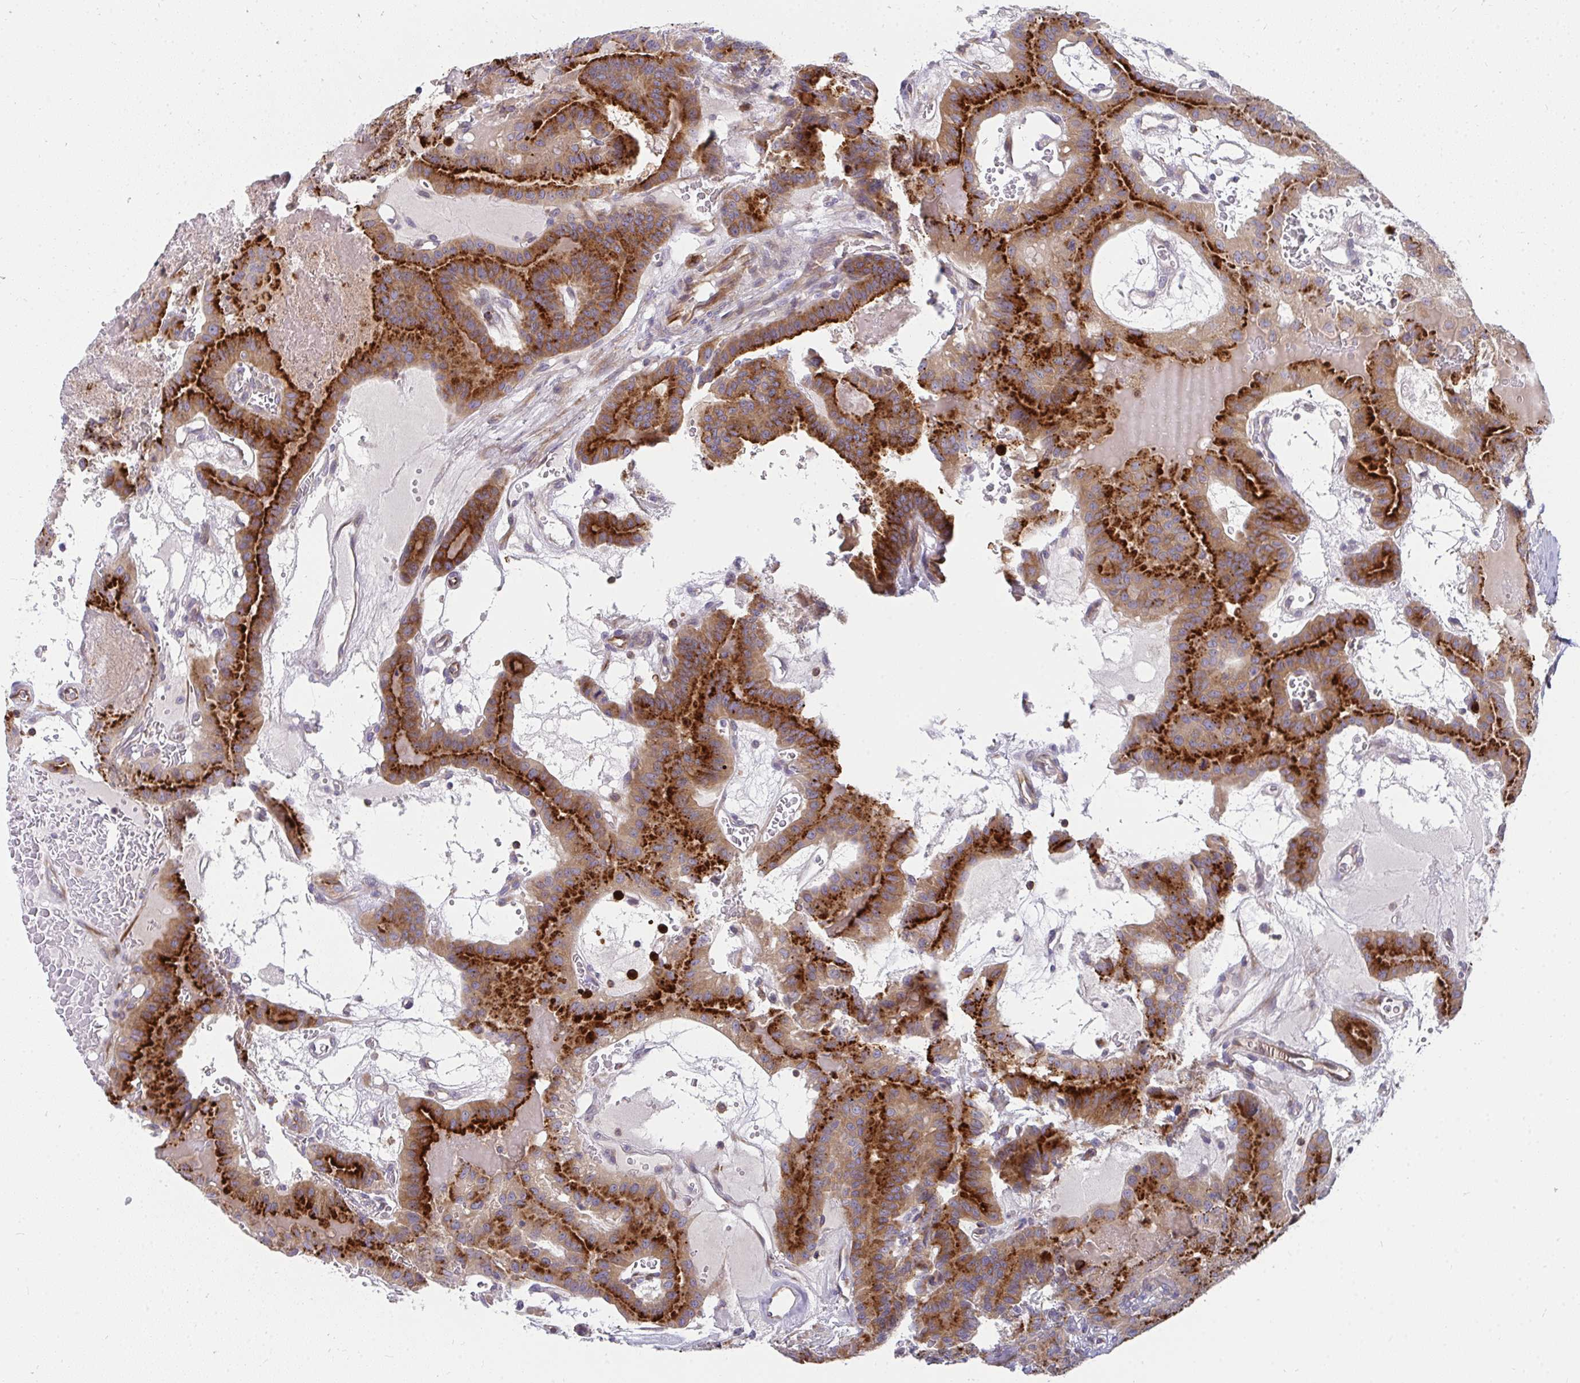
{"staining": {"intensity": "strong", "quantity": "25%-75%", "location": "cytoplasmic/membranous"}, "tissue": "thyroid cancer", "cell_type": "Tumor cells", "image_type": "cancer", "snomed": [{"axis": "morphology", "description": "Papillary adenocarcinoma, NOS"}, {"axis": "topography", "description": "Thyroid gland"}], "caption": "Thyroid cancer stained with DAB (3,3'-diaminobenzidine) immunohistochemistry (IHC) reveals high levels of strong cytoplasmic/membranous expression in approximately 25%-75% of tumor cells.", "gene": "CSF3R", "patient": {"sex": "male", "age": 87}}